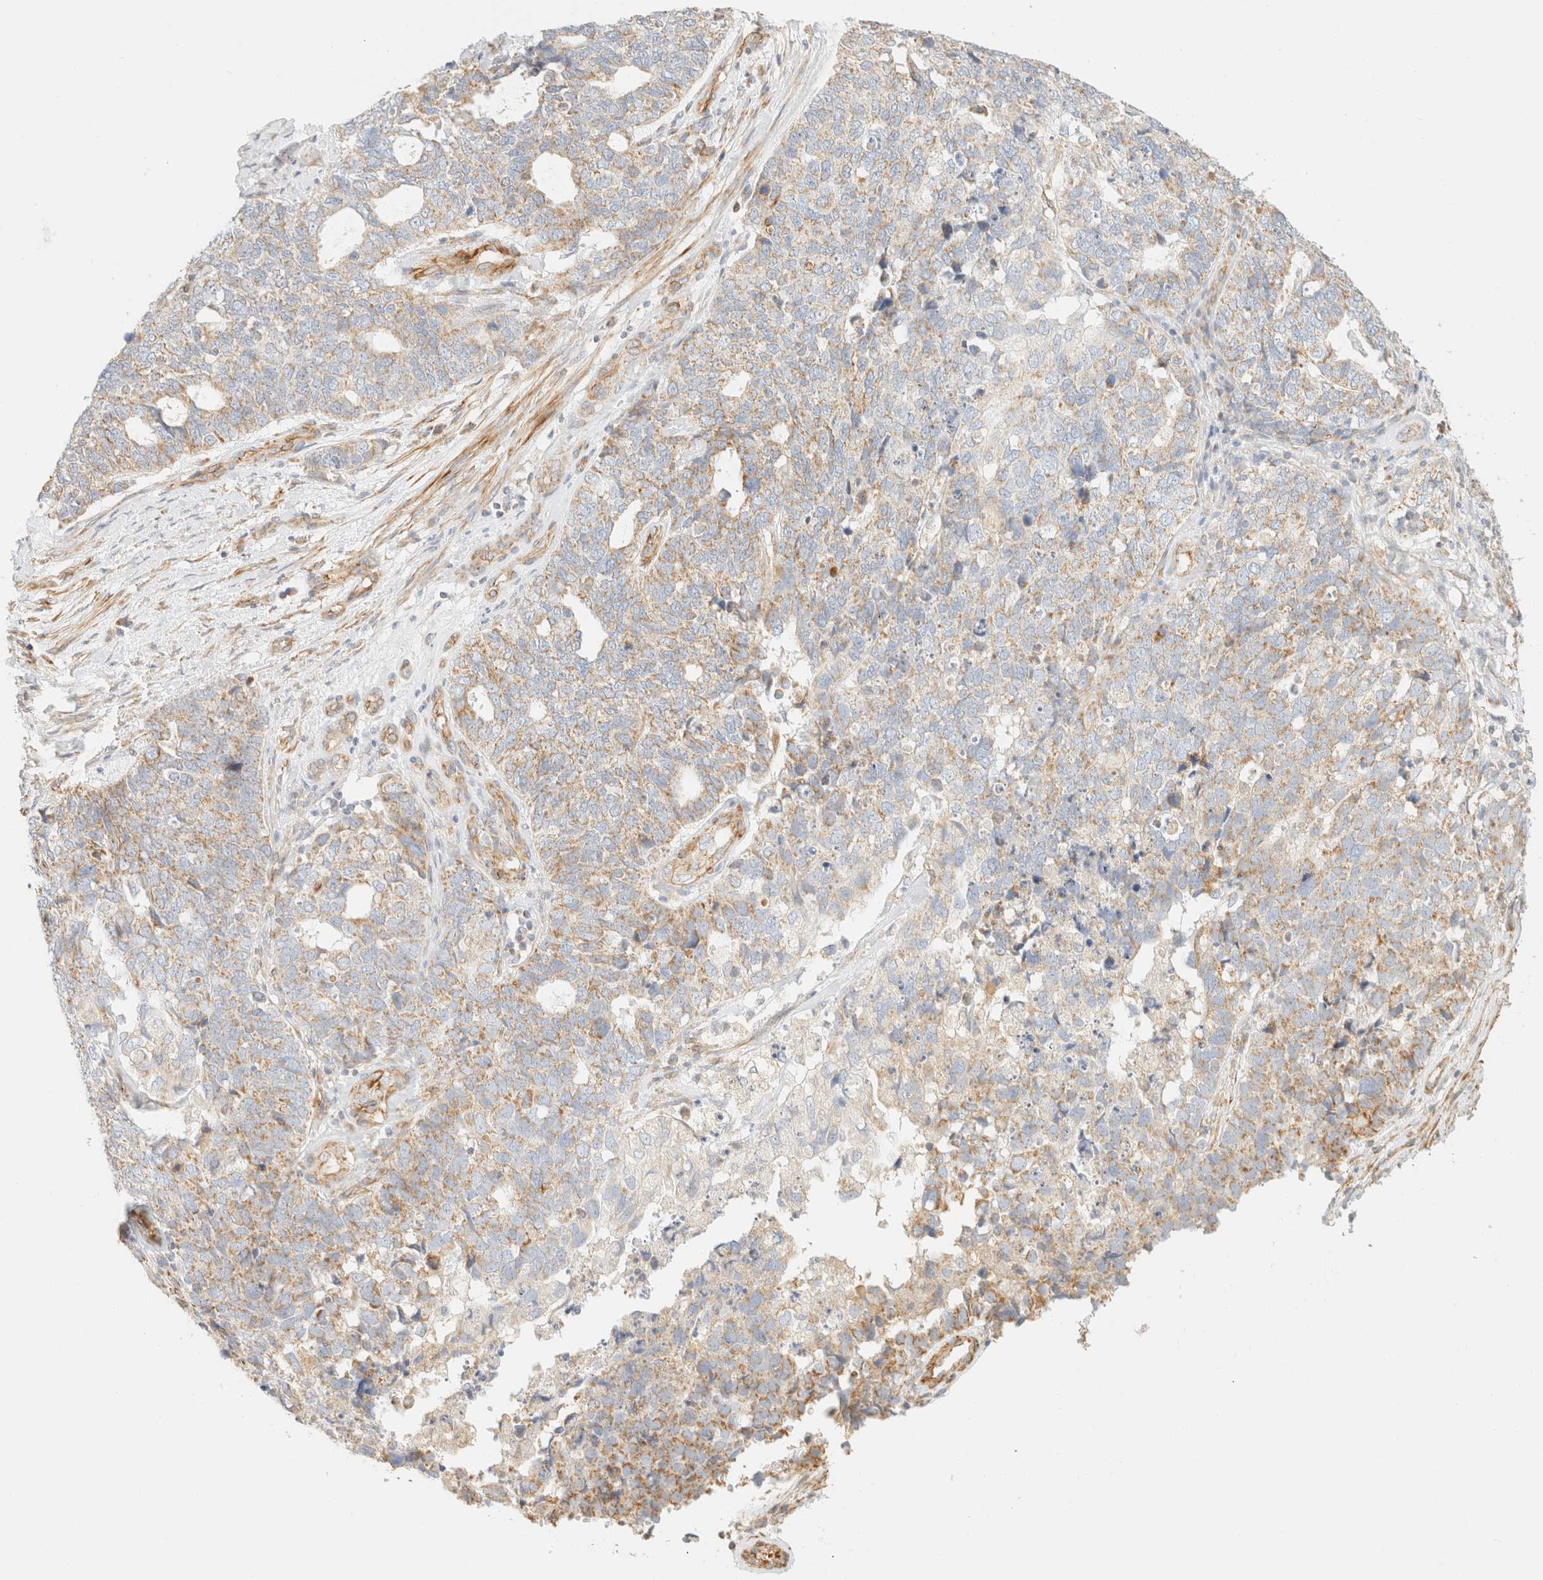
{"staining": {"intensity": "weak", "quantity": "25%-75%", "location": "cytoplasmic/membranous"}, "tissue": "cervical cancer", "cell_type": "Tumor cells", "image_type": "cancer", "snomed": [{"axis": "morphology", "description": "Squamous cell carcinoma, NOS"}, {"axis": "topography", "description": "Cervix"}], "caption": "An image of human cervical cancer (squamous cell carcinoma) stained for a protein exhibits weak cytoplasmic/membranous brown staining in tumor cells.", "gene": "MRM3", "patient": {"sex": "female", "age": 63}}